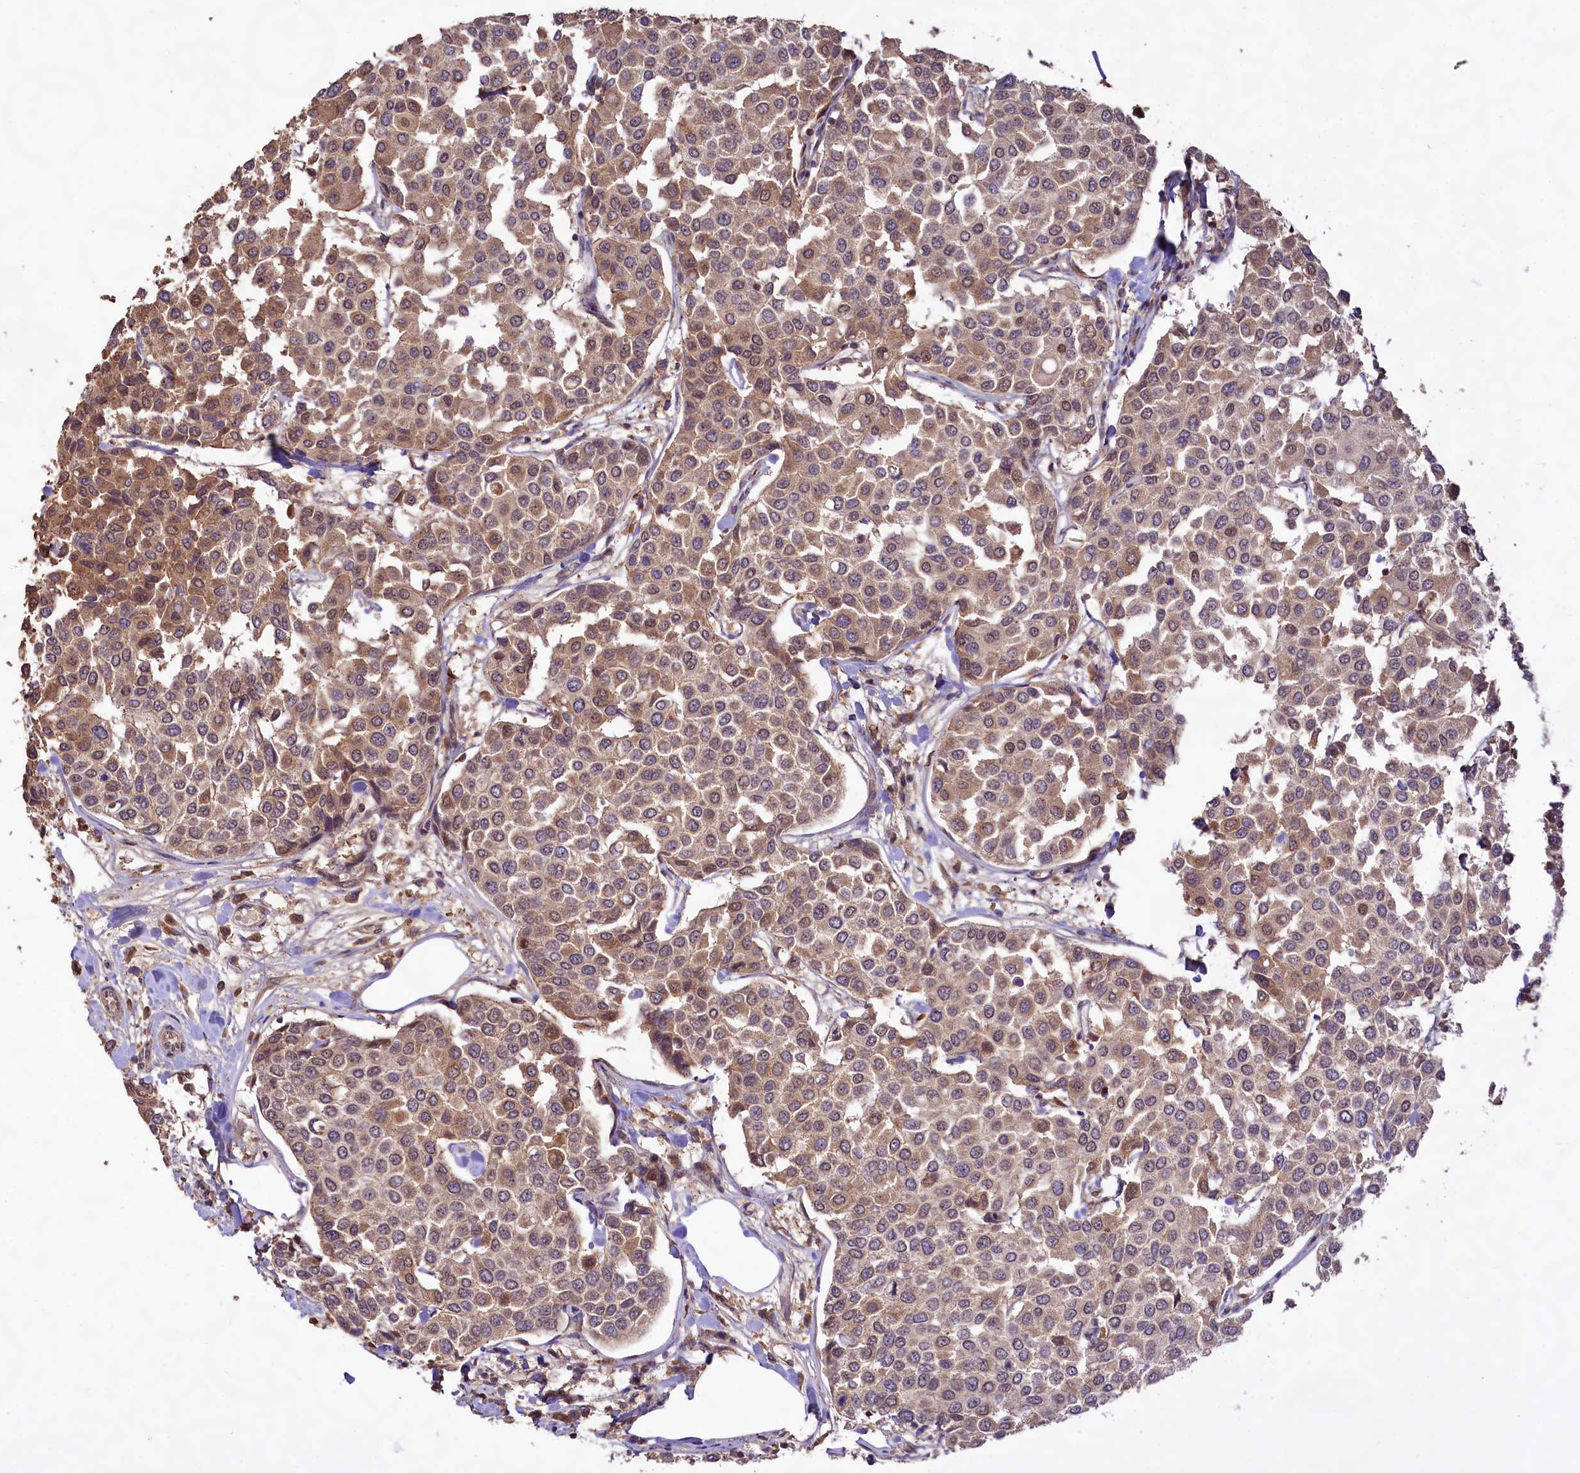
{"staining": {"intensity": "moderate", "quantity": ">75%", "location": "cytoplasmic/membranous"}, "tissue": "breast cancer", "cell_type": "Tumor cells", "image_type": "cancer", "snomed": [{"axis": "morphology", "description": "Duct carcinoma"}, {"axis": "topography", "description": "Breast"}], "caption": "Moderate cytoplasmic/membranous staining for a protein is appreciated in about >75% of tumor cells of breast intraductal carcinoma using immunohistochemistry (IHC).", "gene": "RRP8", "patient": {"sex": "female", "age": 55}}